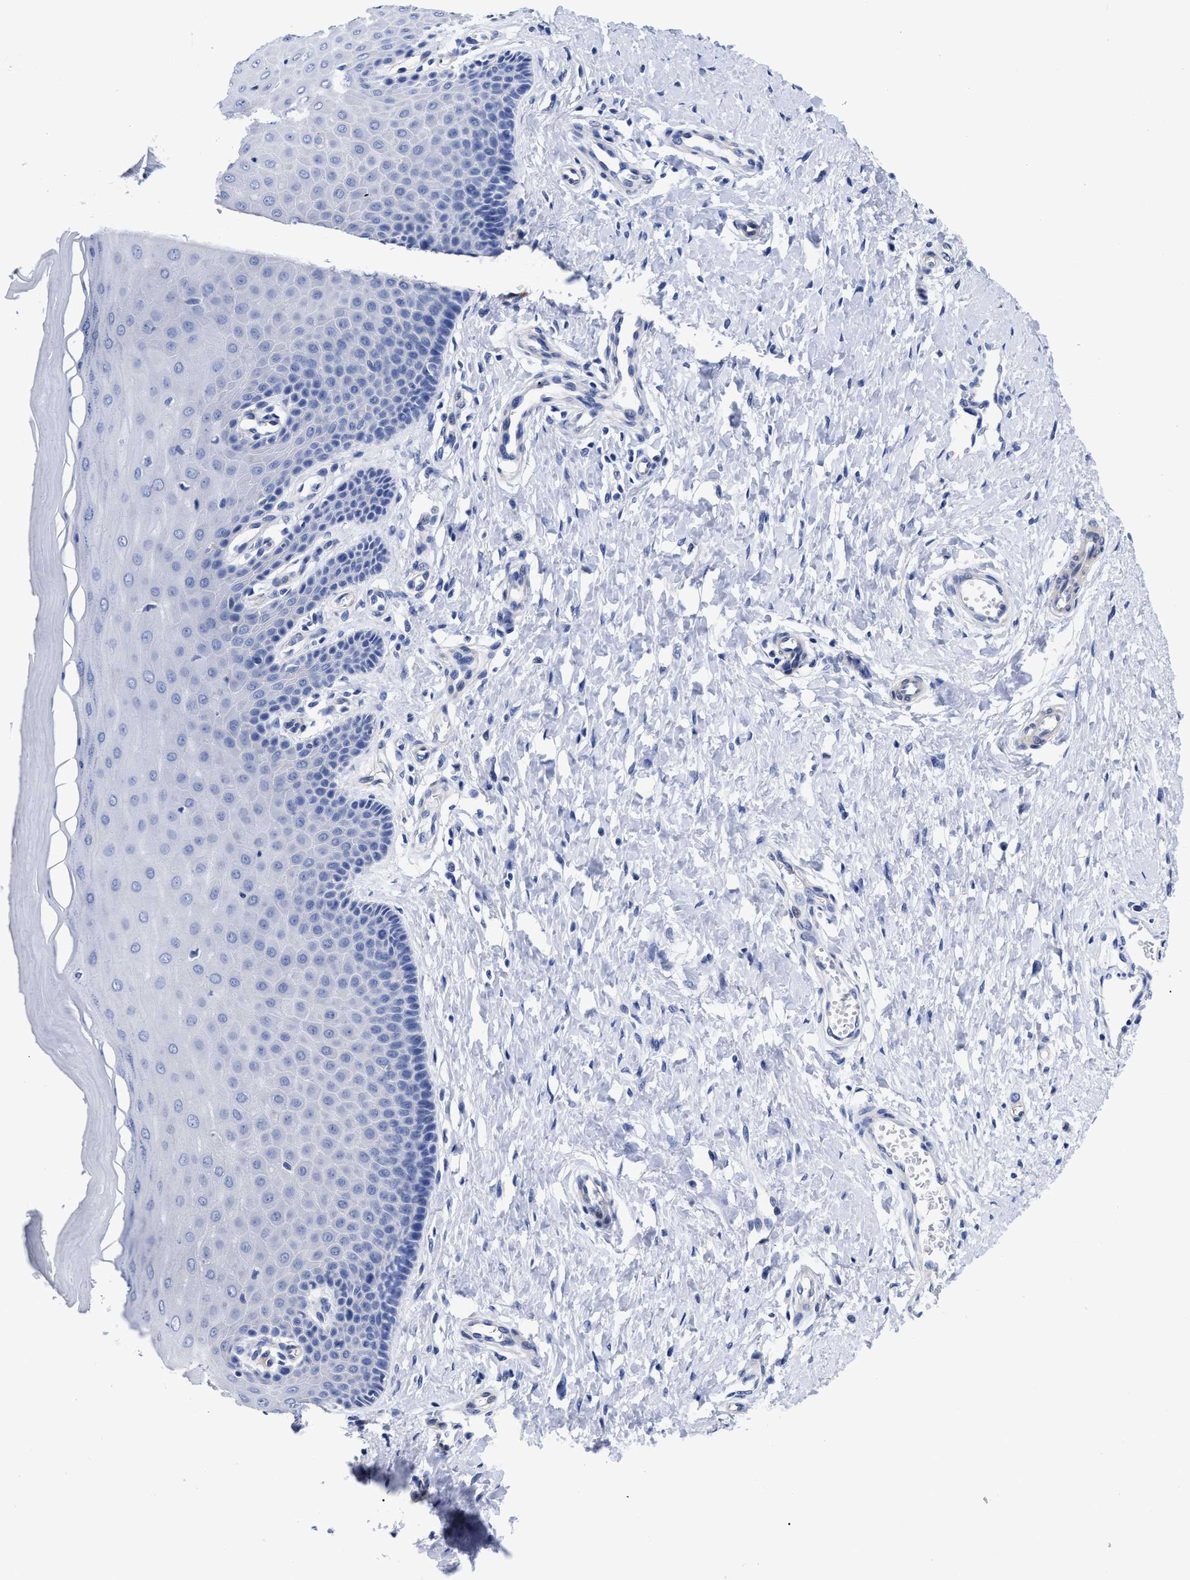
{"staining": {"intensity": "negative", "quantity": "none", "location": "none"}, "tissue": "cervix", "cell_type": "Glandular cells", "image_type": "normal", "snomed": [{"axis": "morphology", "description": "Normal tissue, NOS"}, {"axis": "topography", "description": "Cervix"}], "caption": "The photomicrograph reveals no significant staining in glandular cells of cervix.", "gene": "IRAG2", "patient": {"sex": "female", "age": 55}}